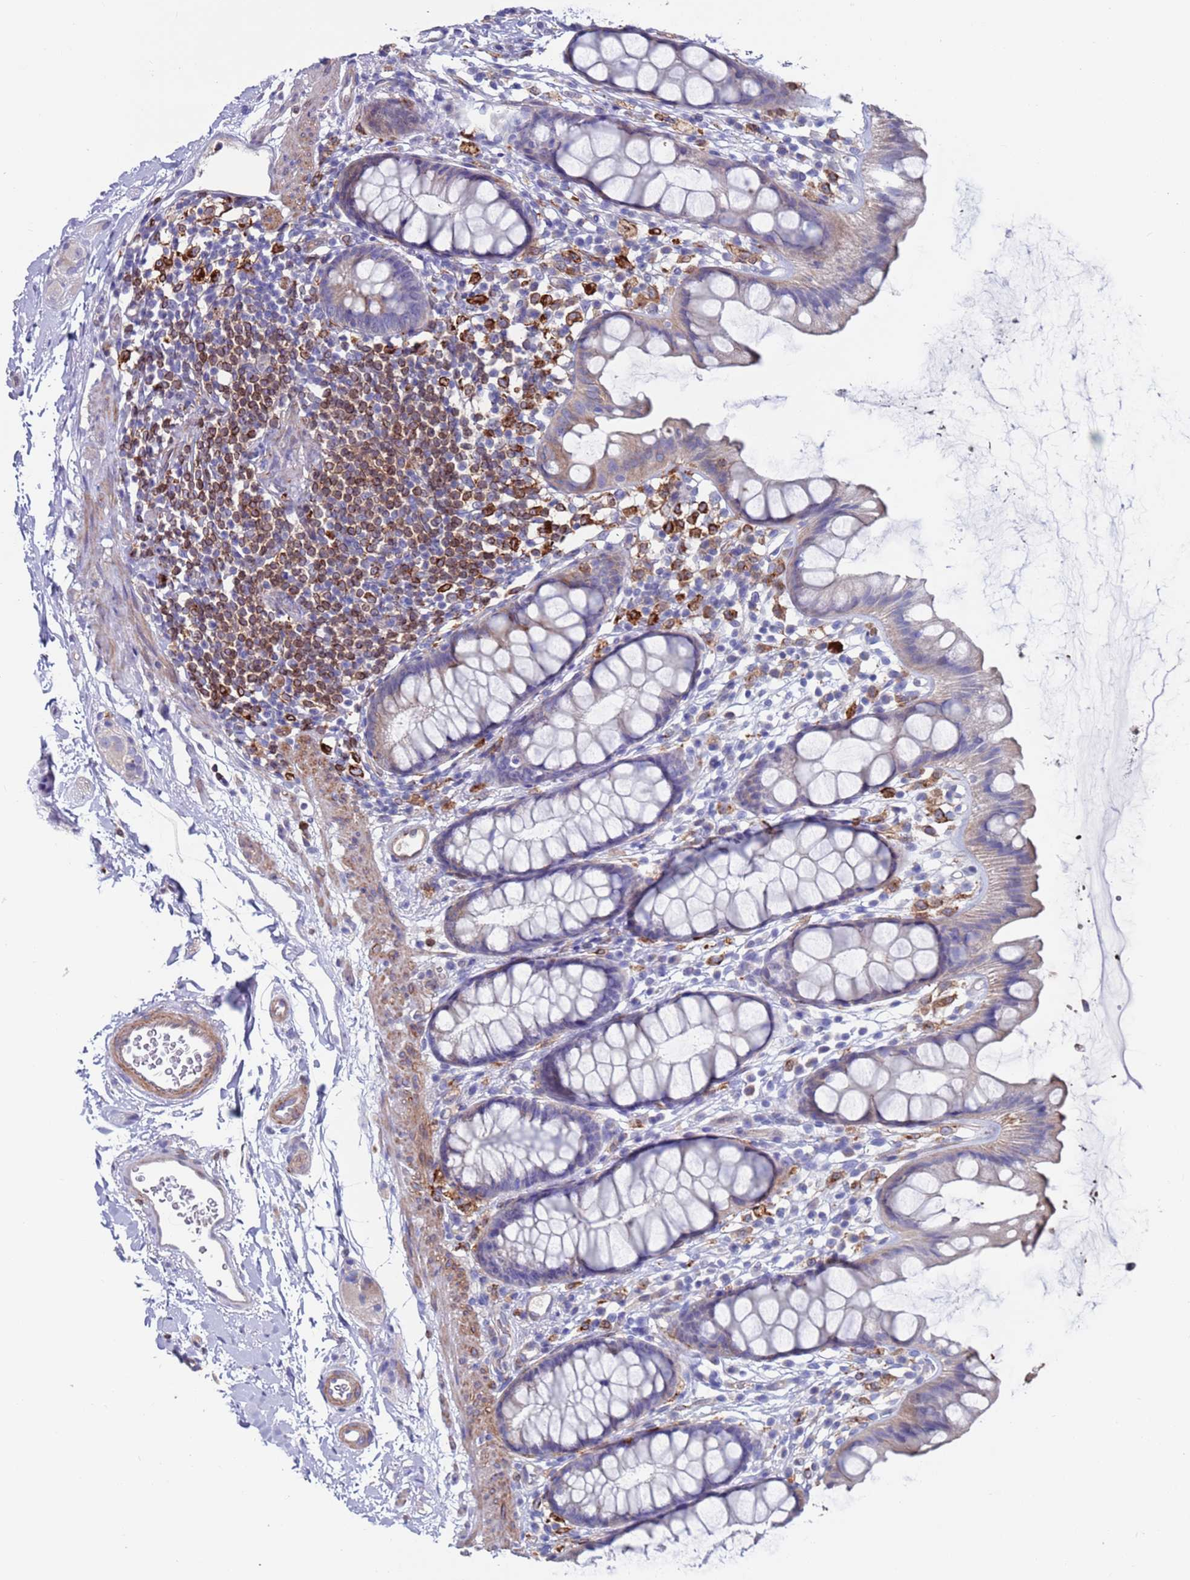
{"staining": {"intensity": "negative", "quantity": "none", "location": "none"}, "tissue": "rectum", "cell_type": "Glandular cells", "image_type": "normal", "snomed": [{"axis": "morphology", "description": "Normal tissue, NOS"}, {"axis": "topography", "description": "Rectum"}], "caption": "This is a image of immunohistochemistry staining of normal rectum, which shows no staining in glandular cells.", "gene": "GREB1L", "patient": {"sex": "female", "age": 65}}